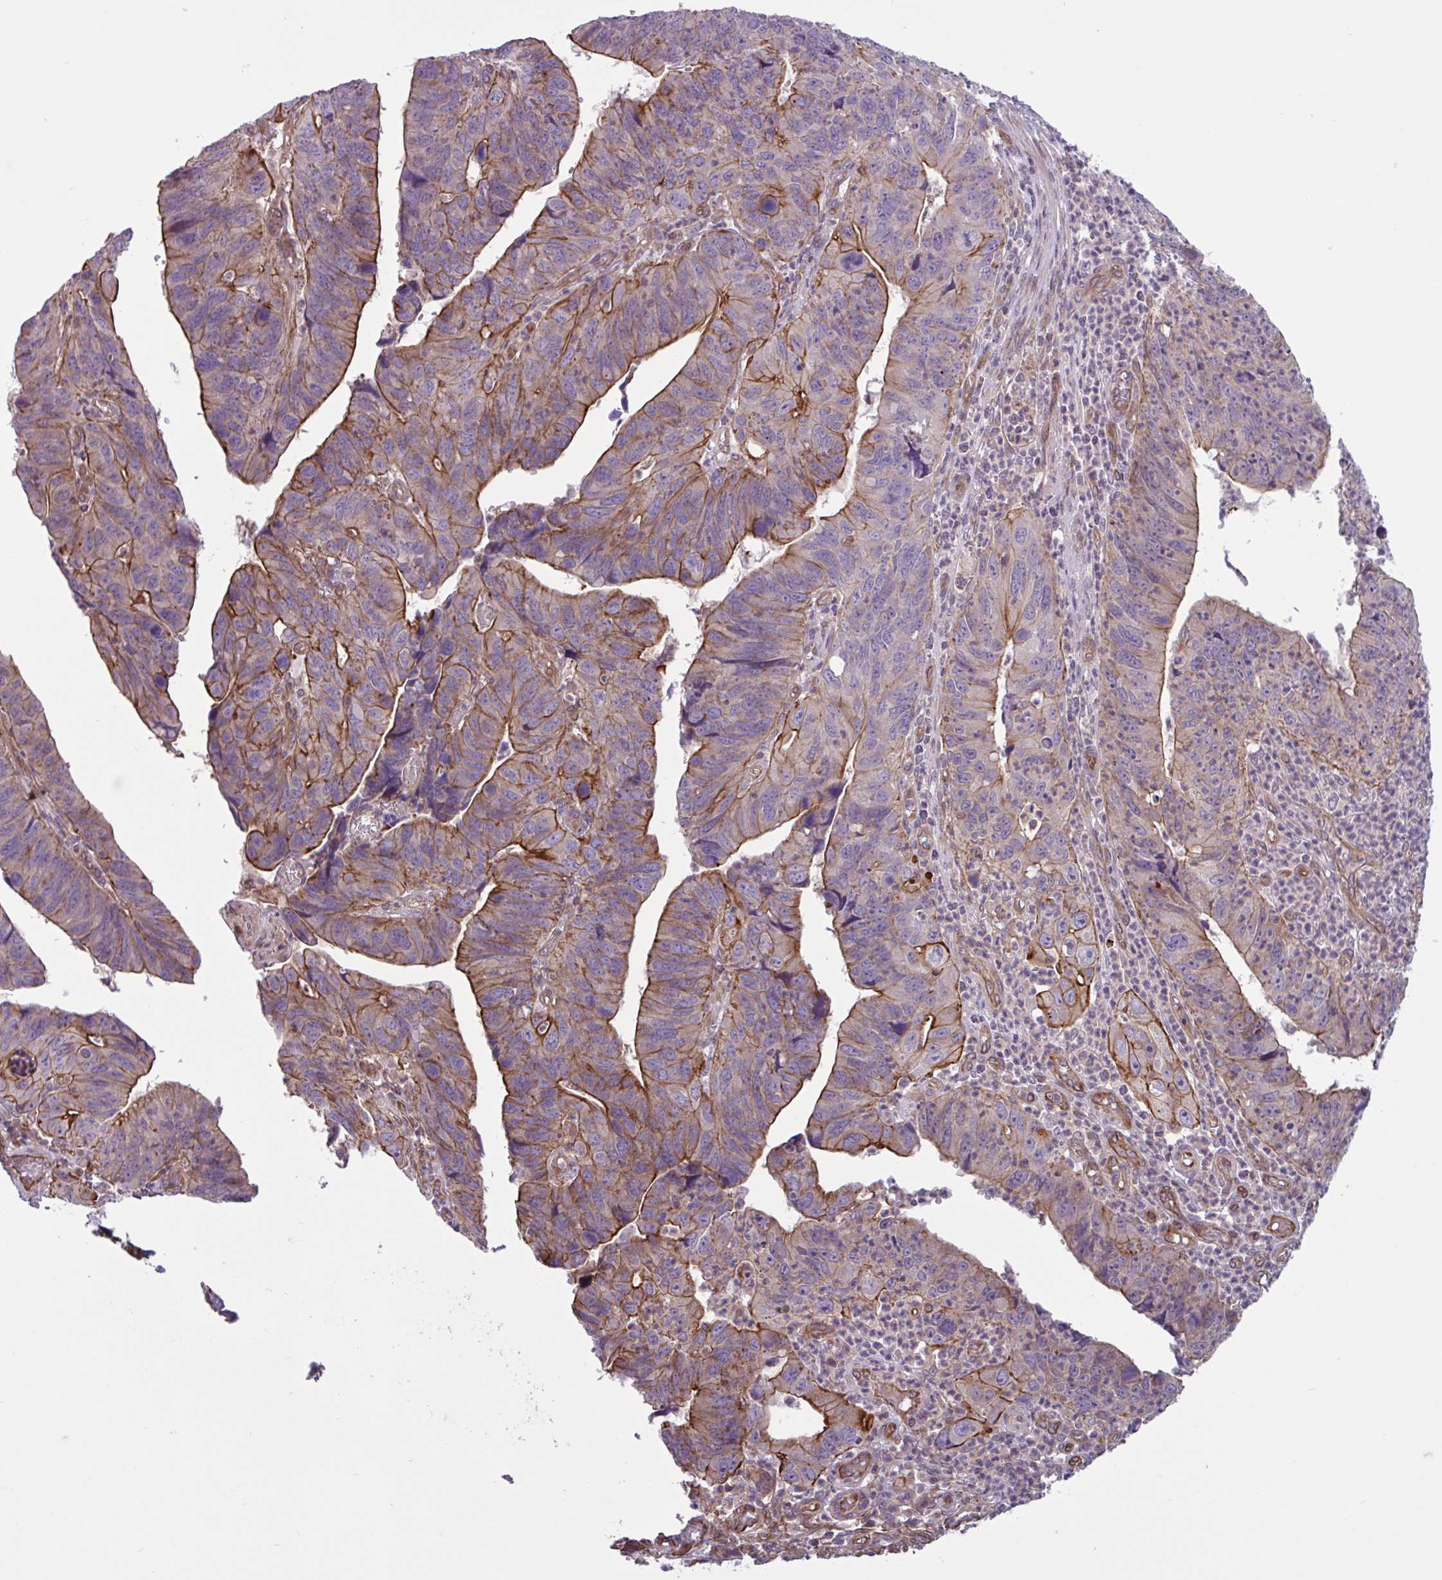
{"staining": {"intensity": "strong", "quantity": "25%-75%", "location": "cytoplasmic/membranous"}, "tissue": "stomach cancer", "cell_type": "Tumor cells", "image_type": "cancer", "snomed": [{"axis": "morphology", "description": "Adenocarcinoma, NOS"}, {"axis": "topography", "description": "Stomach"}], "caption": "Immunohistochemistry (DAB (3,3'-diaminobenzidine)) staining of human adenocarcinoma (stomach) reveals strong cytoplasmic/membranous protein expression in about 25%-75% of tumor cells. The staining is performed using DAB brown chromogen to label protein expression. The nuclei are counter-stained blue using hematoxylin.", "gene": "GLTP", "patient": {"sex": "male", "age": 59}}